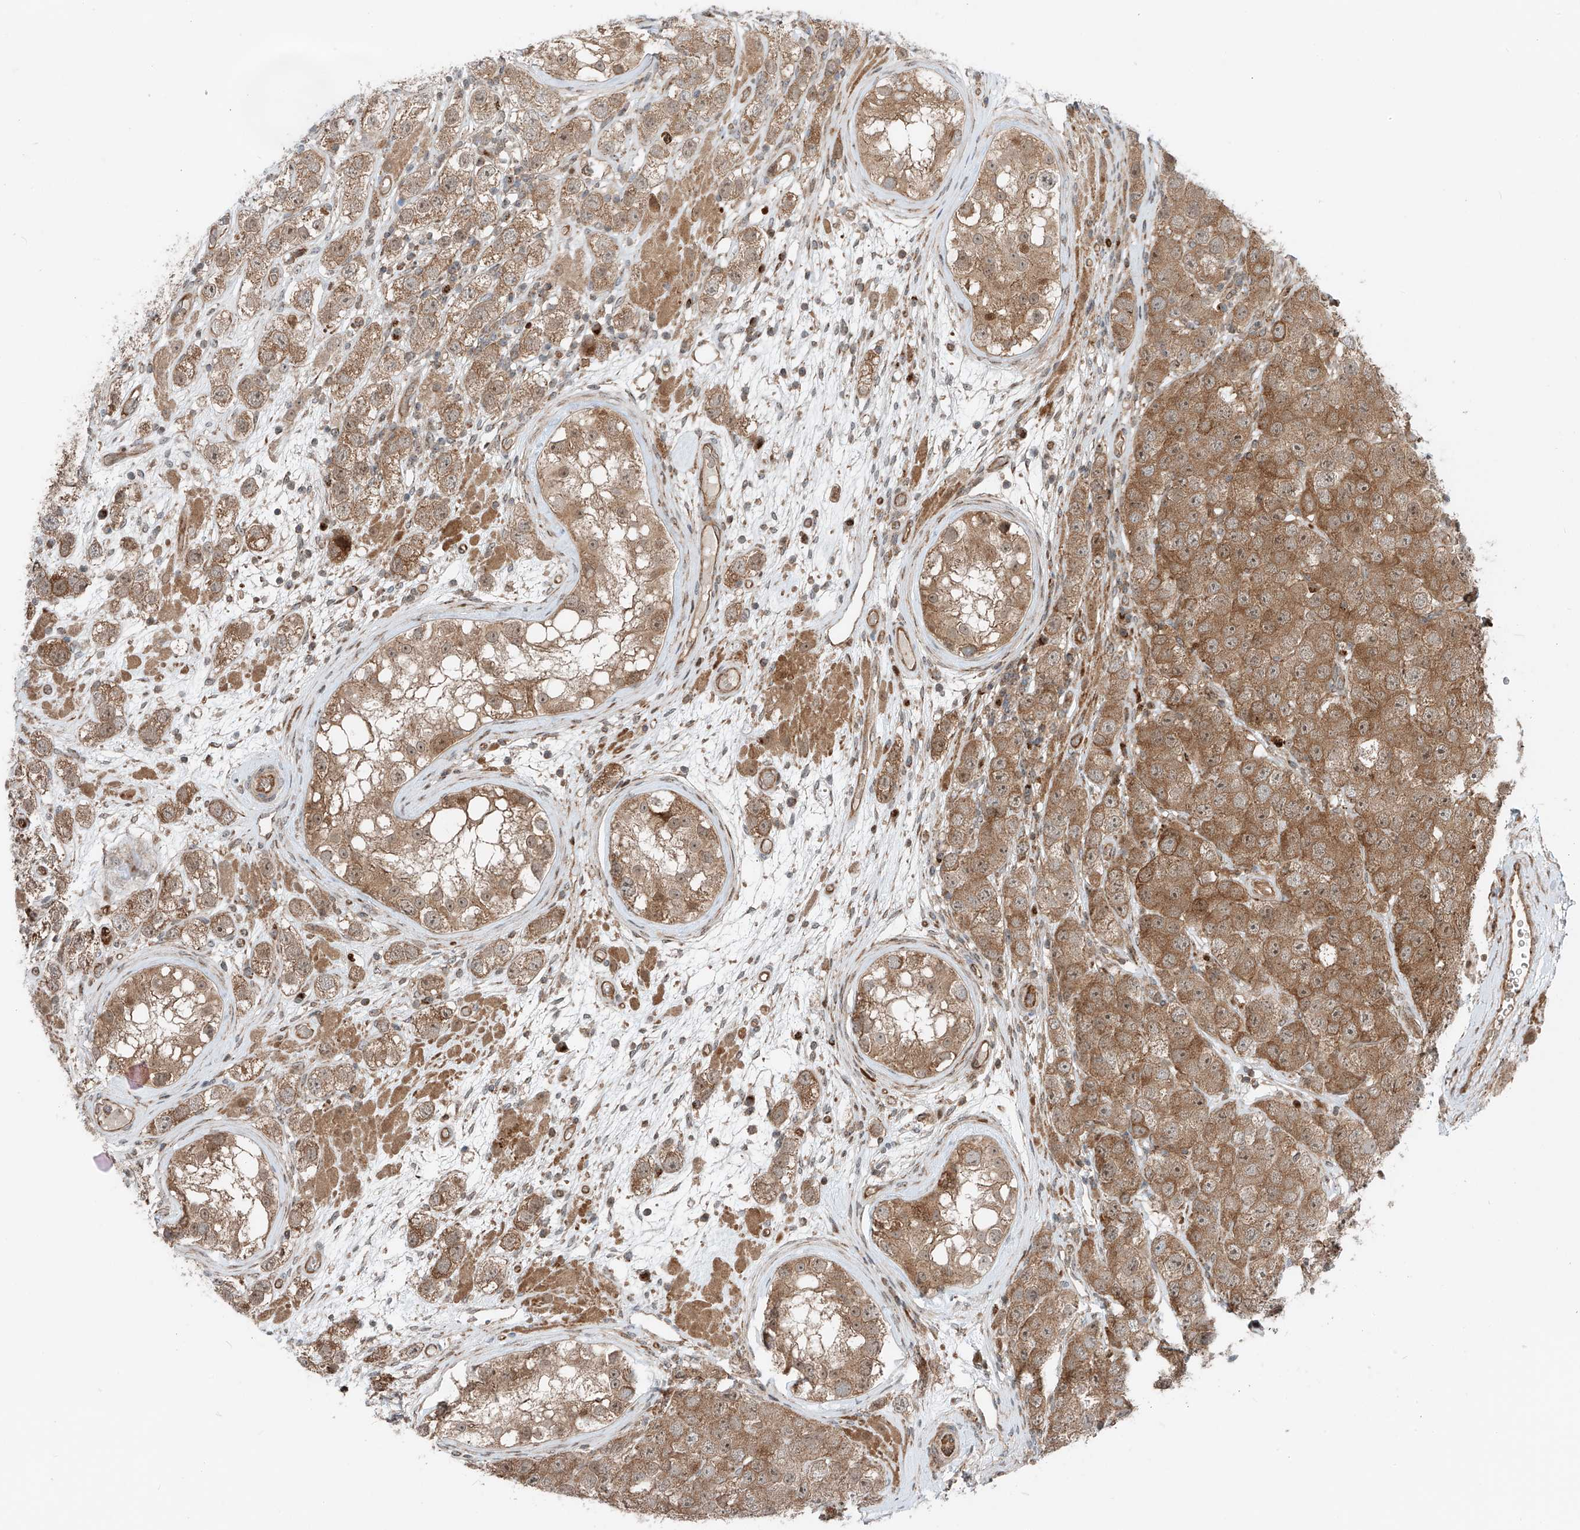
{"staining": {"intensity": "strong", "quantity": ">75%", "location": "cytoplasmic/membranous,nuclear"}, "tissue": "testis cancer", "cell_type": "Tumor cells", "image_type": "cancer", "snomed": [{"axis": "morphology", "description": "Seminoma, NOS"}, {"axis": "topography", "description": "Testis"}], "caption": "A brown stain highlights strong cytoplasmic/membranous and nuclear positivity of a protein in testis seminoma tumor cells.", "gene": "USP48", "patient": {"sex": "male", "age": 28}}